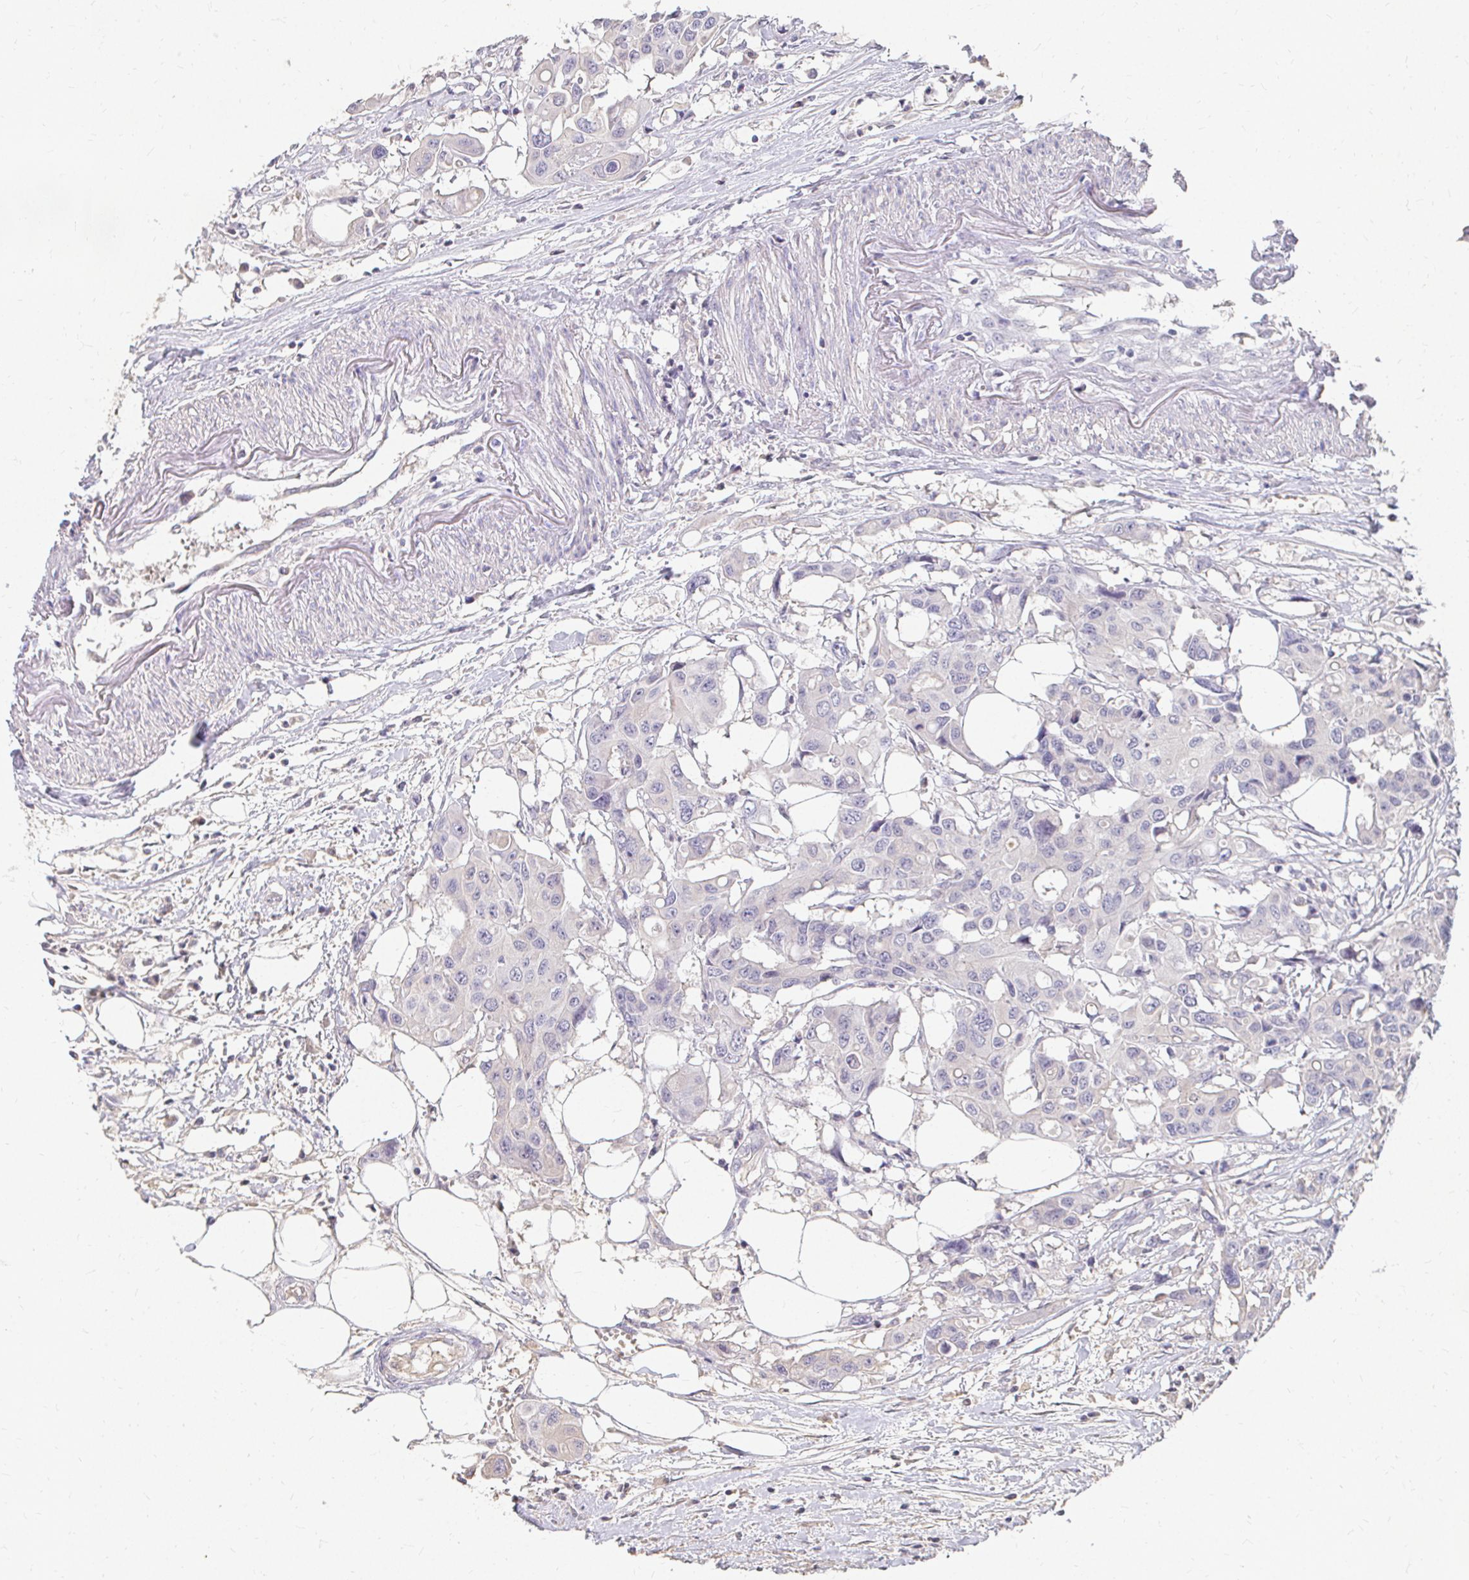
{"staining": {"intensity": "negative", "quantity": "none", "location": "none"}, "tissue": "colorectal cancer", "cell_type": "Tumor cells", "image_type": "cancer", "snomed": [{"axis": "morphology", "description": "Adenocarcinoma, NOS"}, {"axis": "topography", "description": "Colon"}], "caption": "Tumor cells show no significant protein positivity in colorectal cancer.", "gene": "LOXL4", "patient": {"sex": "male", "age": 77}}